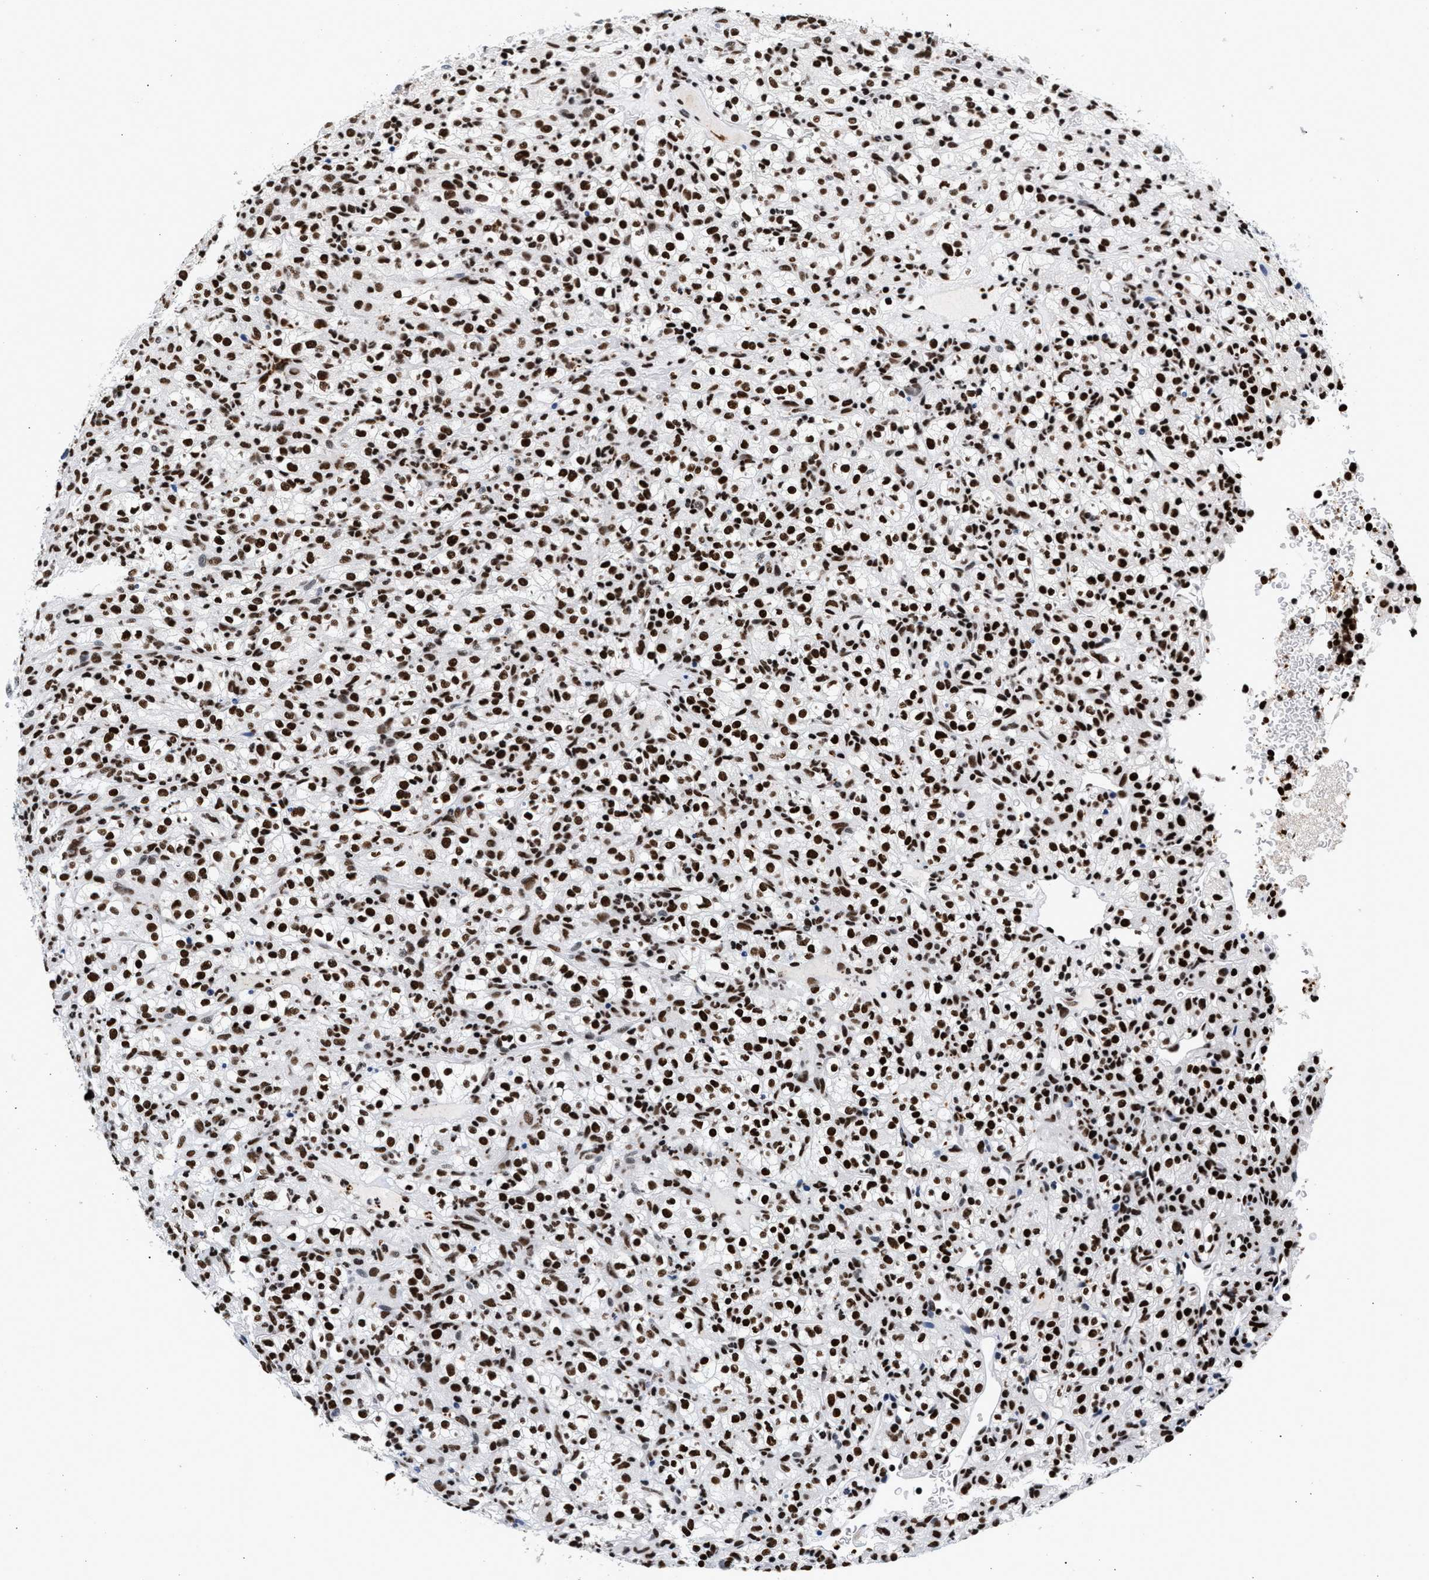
{"staining": {"intensity": "strong", "quantity": ">75%", "location": "nuclear"}, "tissue": "renal cancer", "cell_type": "Tumor cells", "image_type": "cancer", "snomed": [{"axis": "morphology", "description": "Normal tissue, NOS"}, {"axis": "morphology", "description": "Adenocarcinoma, NOS"}, {"axis": "topography", "description": "Kidney"}], "caption": "A brown stain shows strong nuclear staining of a protein in adenocarcinoma (renal) tumor cells. Using DAB (3,3'-diaminobenzidine) (brown) and hematoxylin (blue) stains, captured at high magnification using brightfield microscopy.", "gene": "RAD21", "patient": {"sex": "female", "age": 72}}